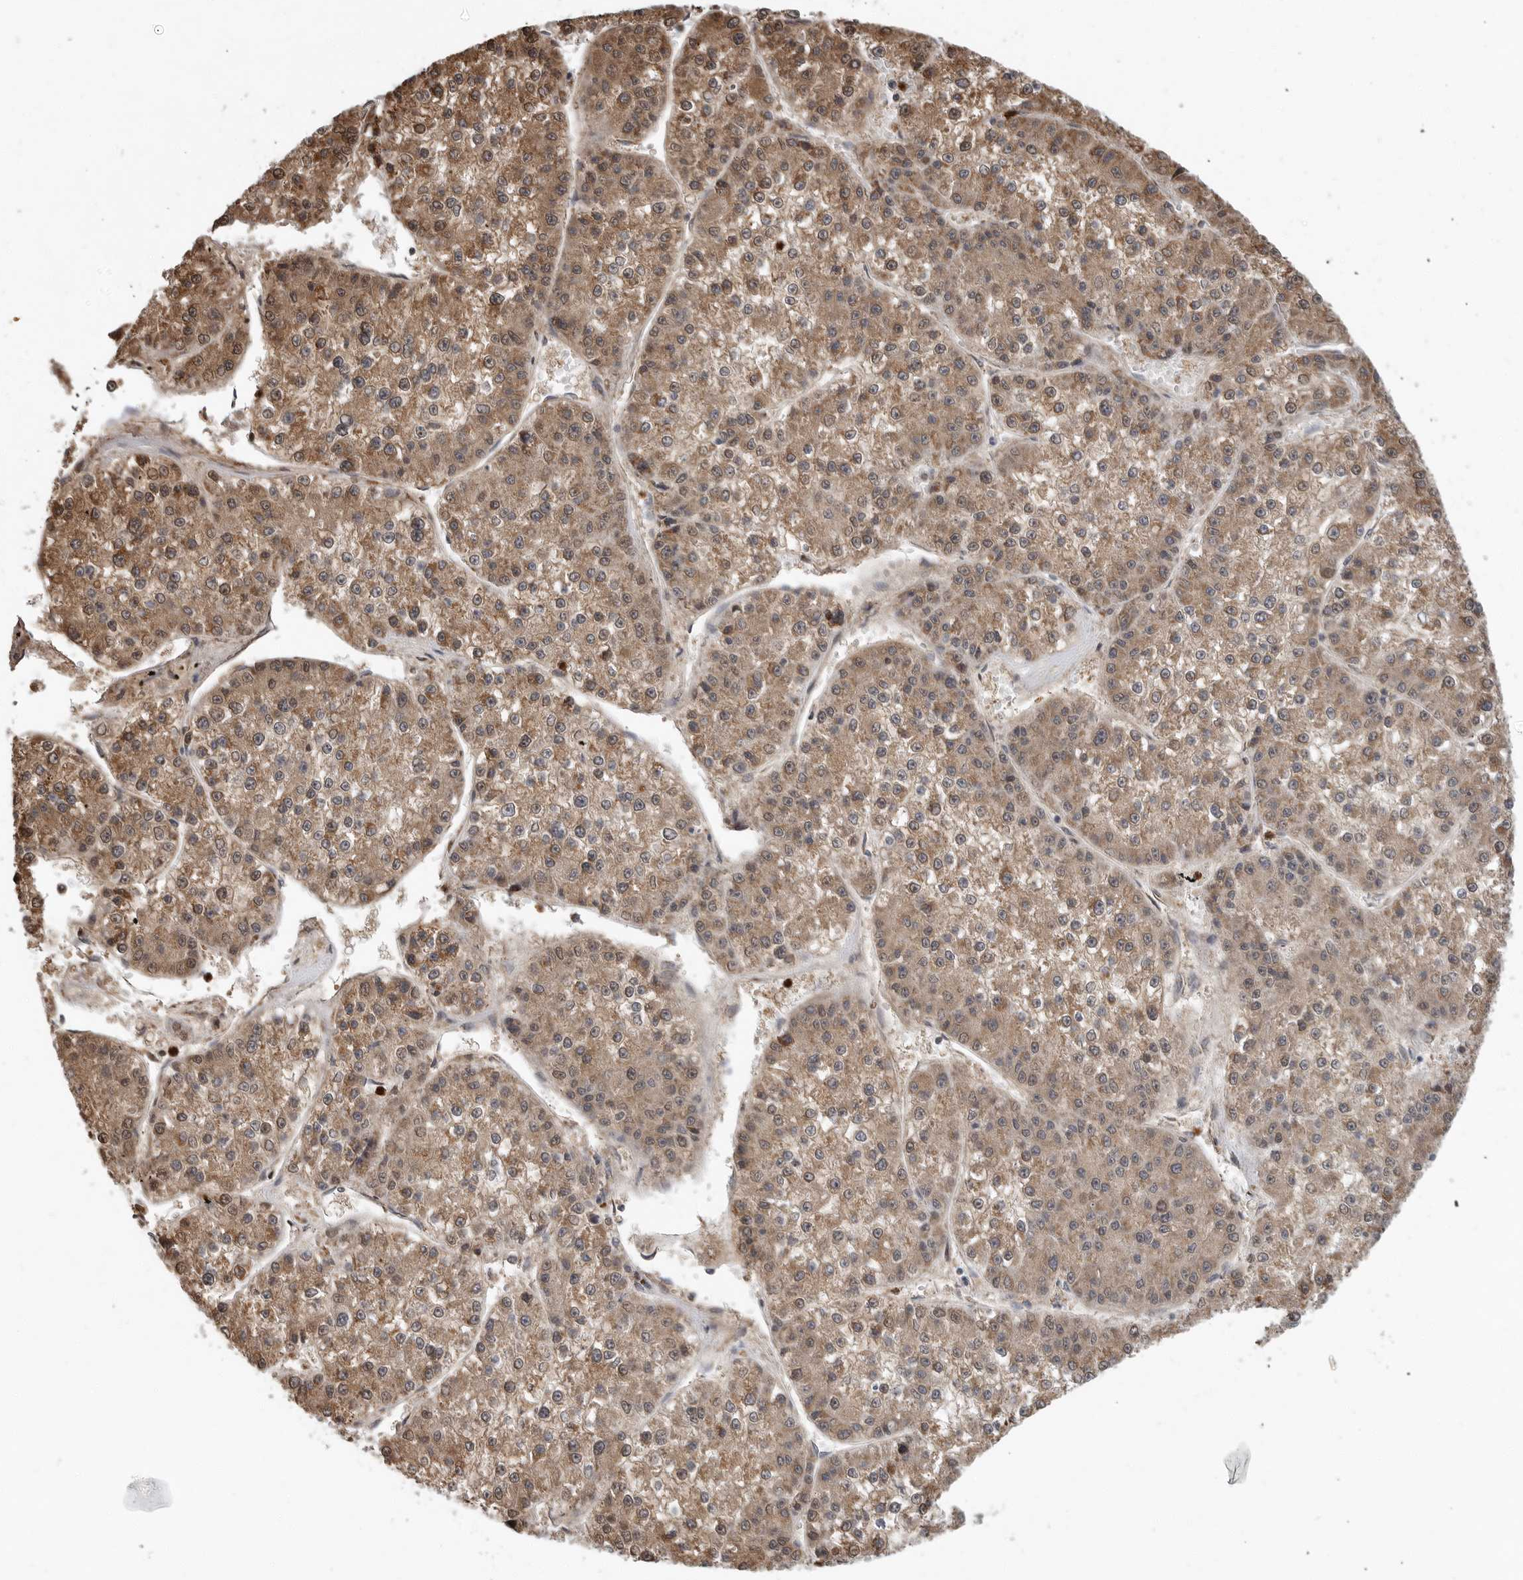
{"staining": {"intensity": "moderate", "quantity": ">75%", "location": "cytoplasmic/membranous"}, "tissue": "liver cancer", "cell_type": "Tumor cells", "image_type": "cancer", "snomed": [{"axis": "morphology", "description": "Carcinoma, Hepatocellular, NOS"}, {"axis": "topography", "description": "Liver"}], "caption": "This is a micrograph of immunohistochemistry (IHC) staining of liver cancer, which shows moderate staining in the cytoplasmic/membranous of tumor cells.", "gene": "GCNT2", "patient": {"sex": "female", "age": 73}}